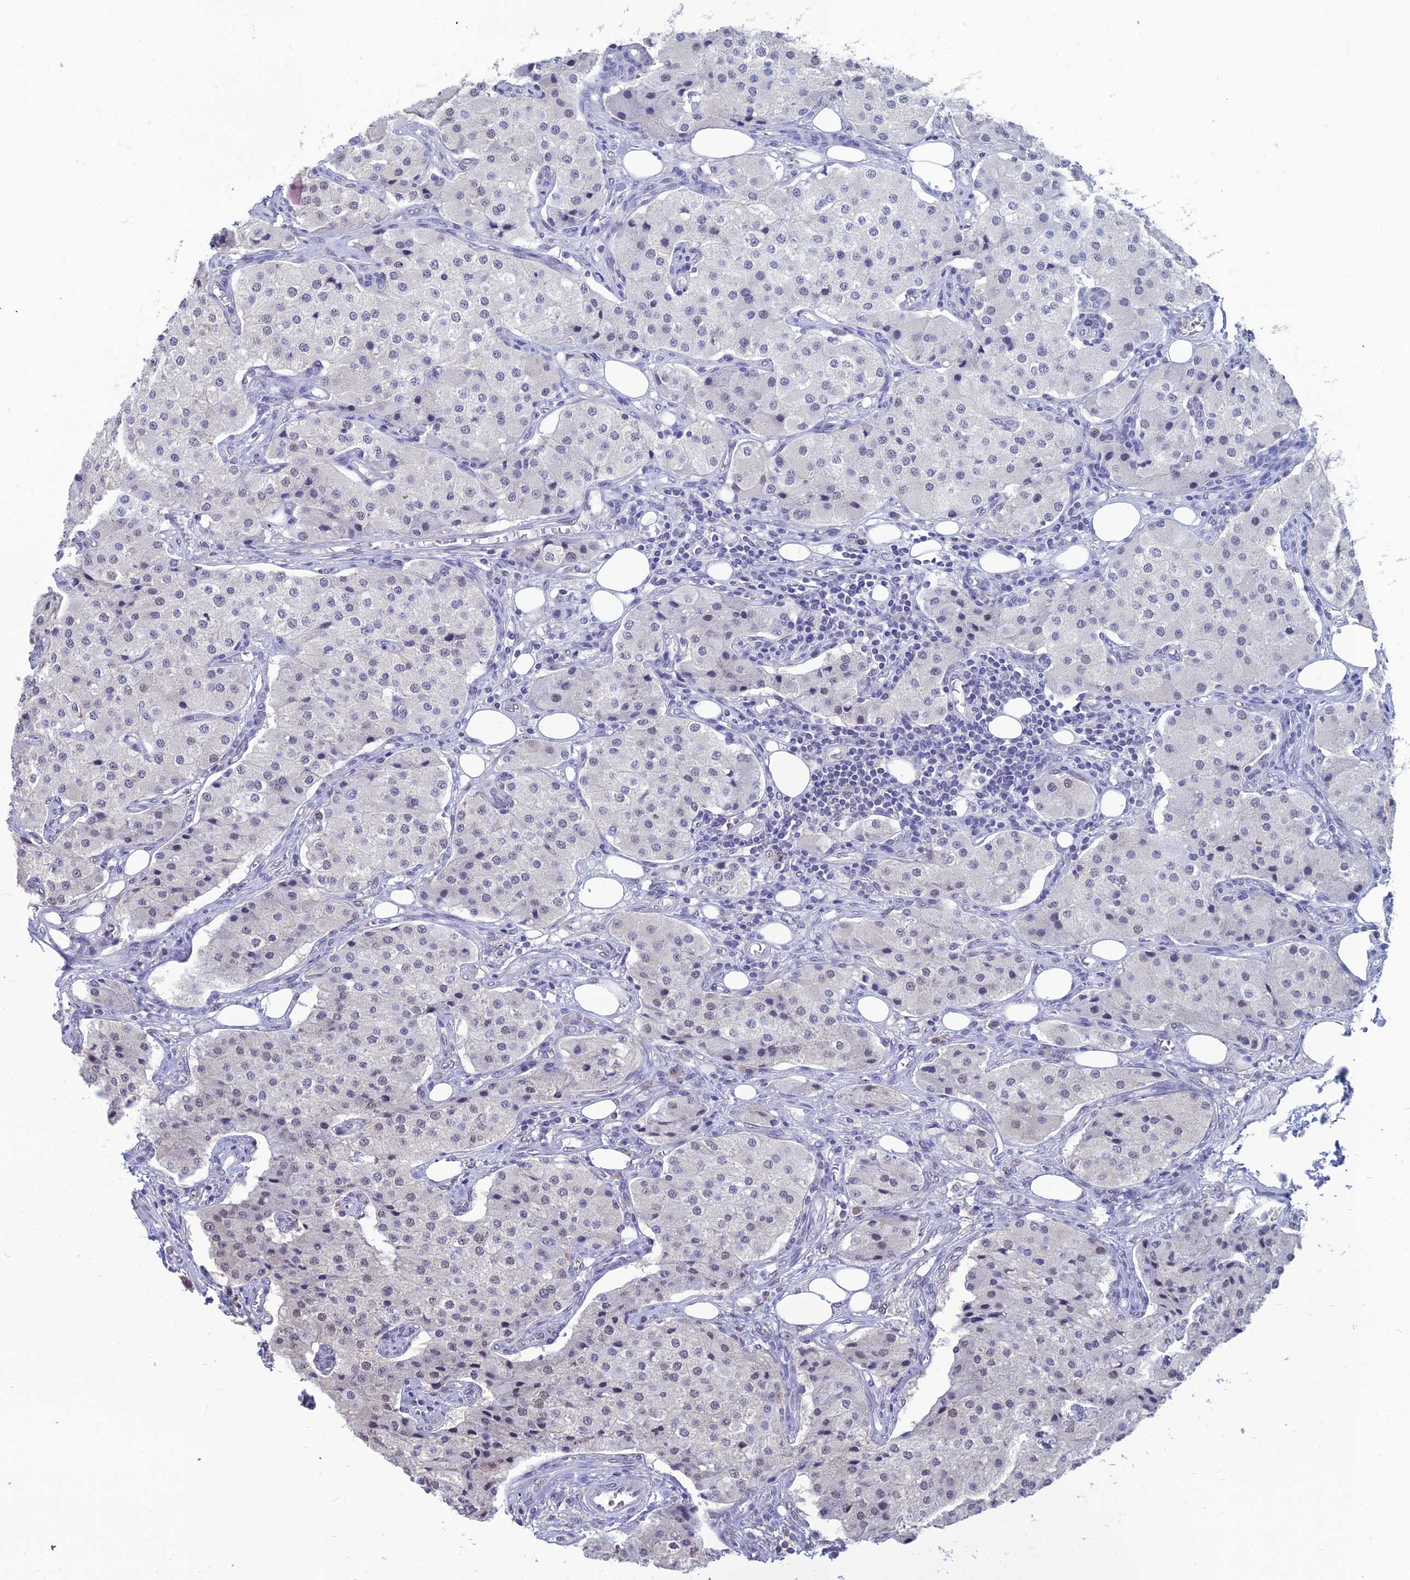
{"staining": {"intensity": "negative", "quantity": "none", "location": "none"}, "tissue": "carcinoid", "cell_type": "Tumor cells", "image_type": "cancer", "snomed": [{"axis": "morphology", "description": "Carcinoid, malignant, NOS"}, {"axis": "topography", "description": "Colon"}], "caption": "IHC image of human carcinoid stained for a protein (brown), which shows no staining in tumor cells.", "gene": "SRSF7", "patient": {"sex": "female", "age": 52}}